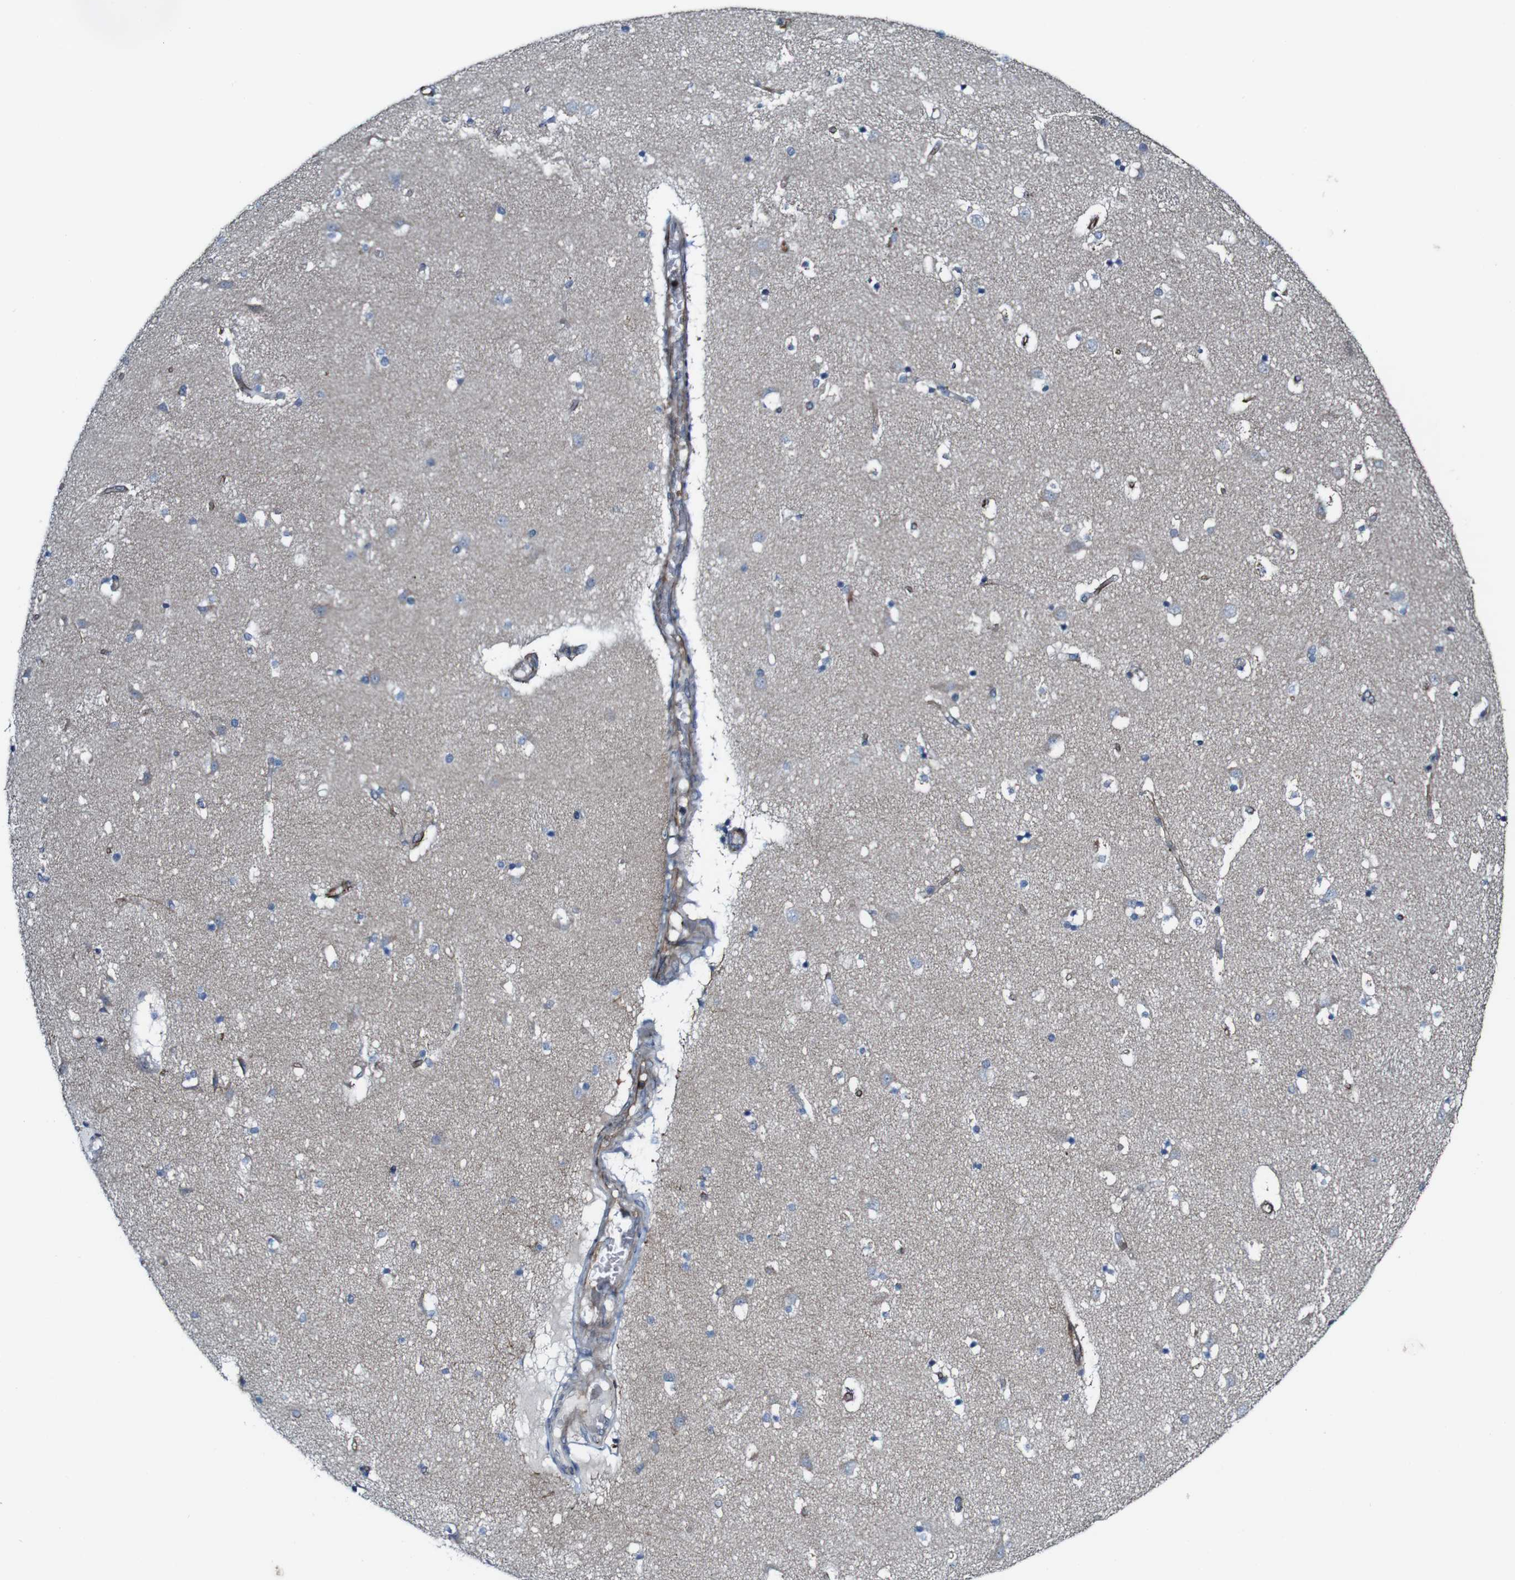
{"staining": {"intensity": "negative", "quantity": "none", "location": "none"}, "tissue": "caudate", "cell_type": "Glial cells", "image_type": "normal", "snomed": [{"axis": "morphology", "description": "Normal tissue, NOS"}, {"axis": "topography", "description": "Lateral ventricle wall"}], "caption": "This is a histopathology image of immunohistochemistry (IHC) staining of benign caudate, which shows no positivity in glial cells.", "gene": "JAK2", "patient": {"sex": "male", "age": 45}}